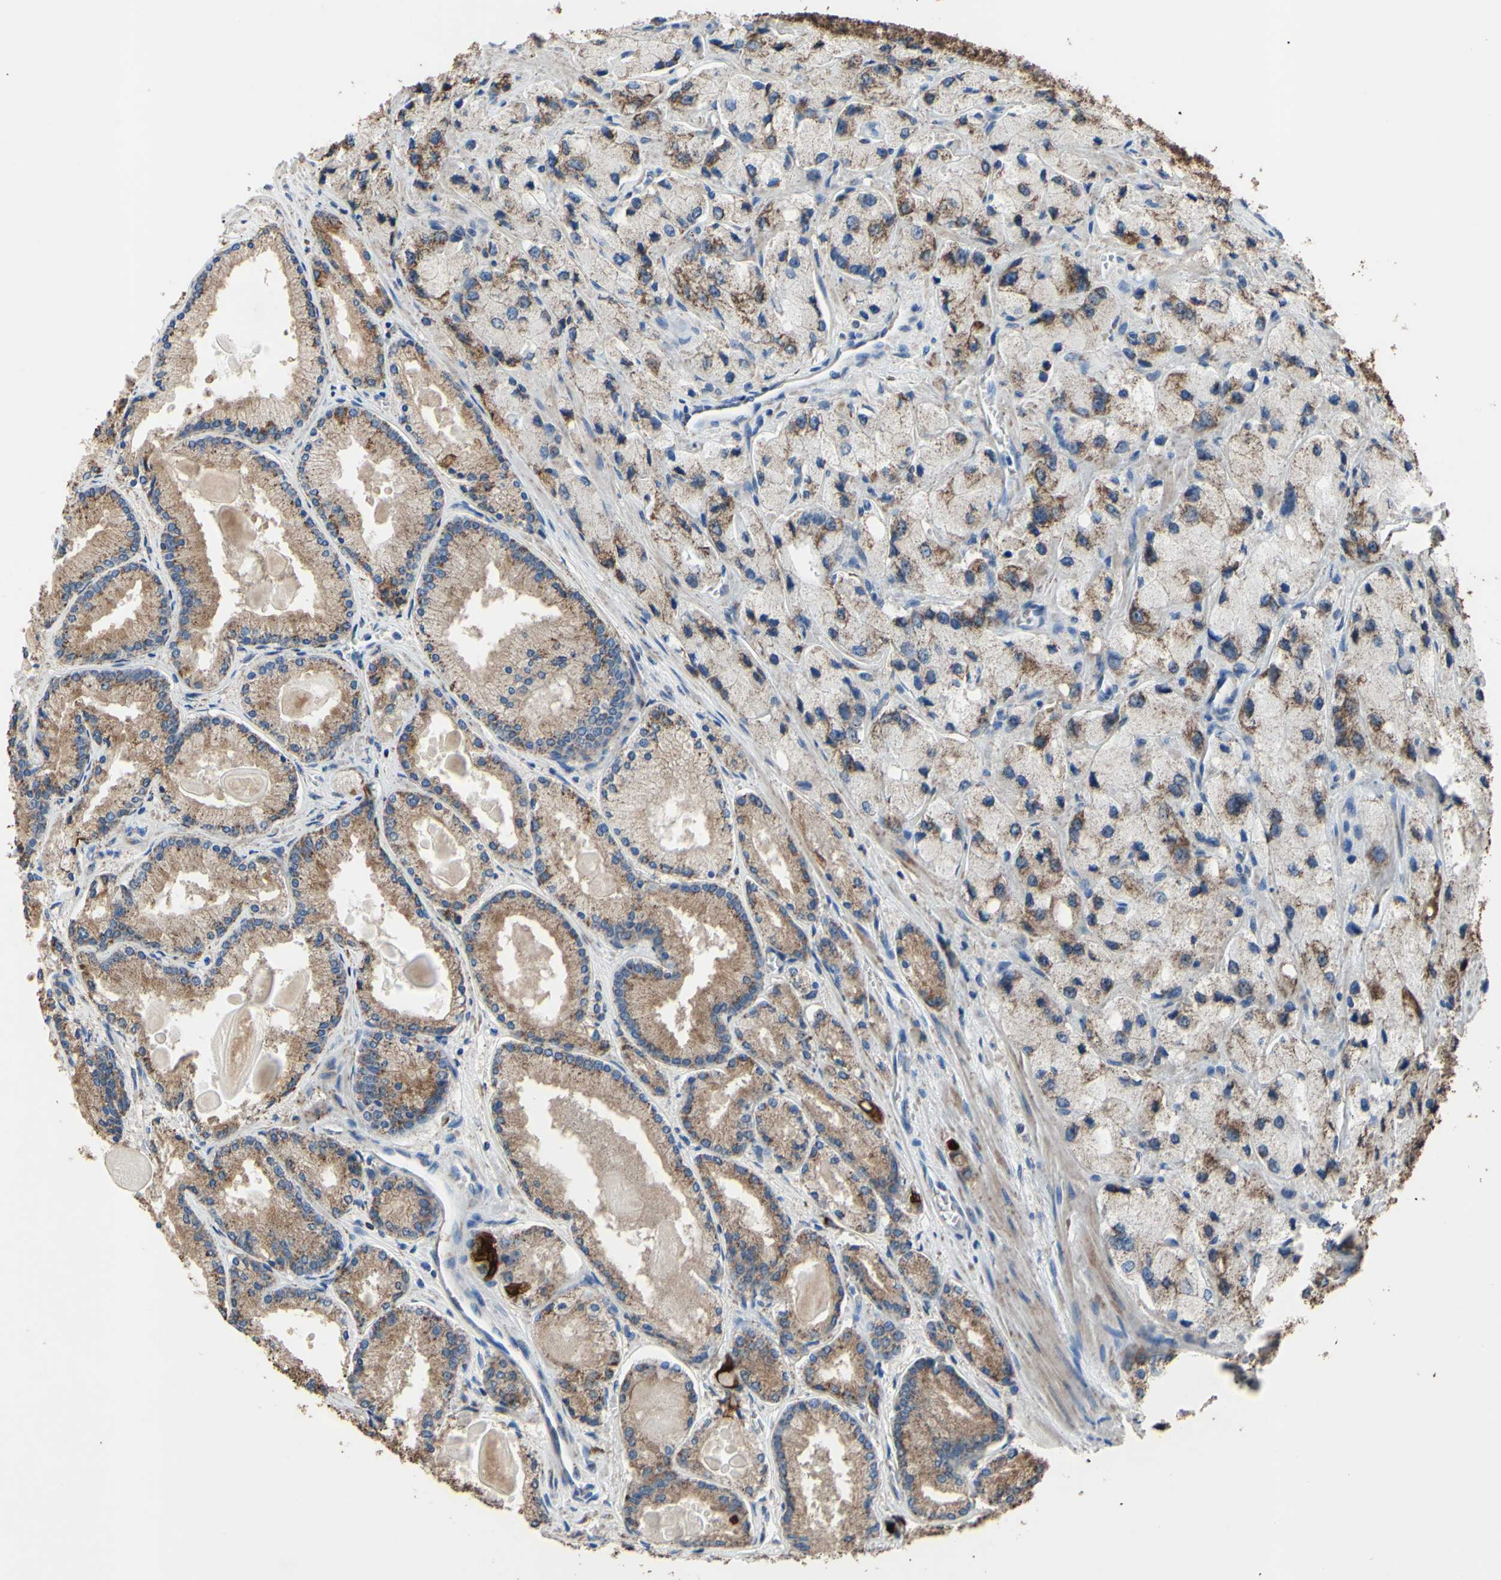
{"staining": {"intensity": "moderate", "quantity": ">75%", "location": "cytoplasmic/membranous"}, "tissue": "prostate cancer", "cell_type": "Tumor cells", "image_type": "cancer", "snomed": [{"axis": "morphology", "description": "Adenocarcinoma, High grade"}, {"axis": "topography", "description": "Prostate"}], "caption": "A medium amount of moderate cytoplasmic/membranous staining is seen in approximately >75% of tumor cells in prostate high-grade adenocarcinoma tissue. Immunohistochemistry stains the protein in brown and the nuclei are stained blue.", "gene": "CMKLR2", "patient": {"sex": "male", "age": 58}}